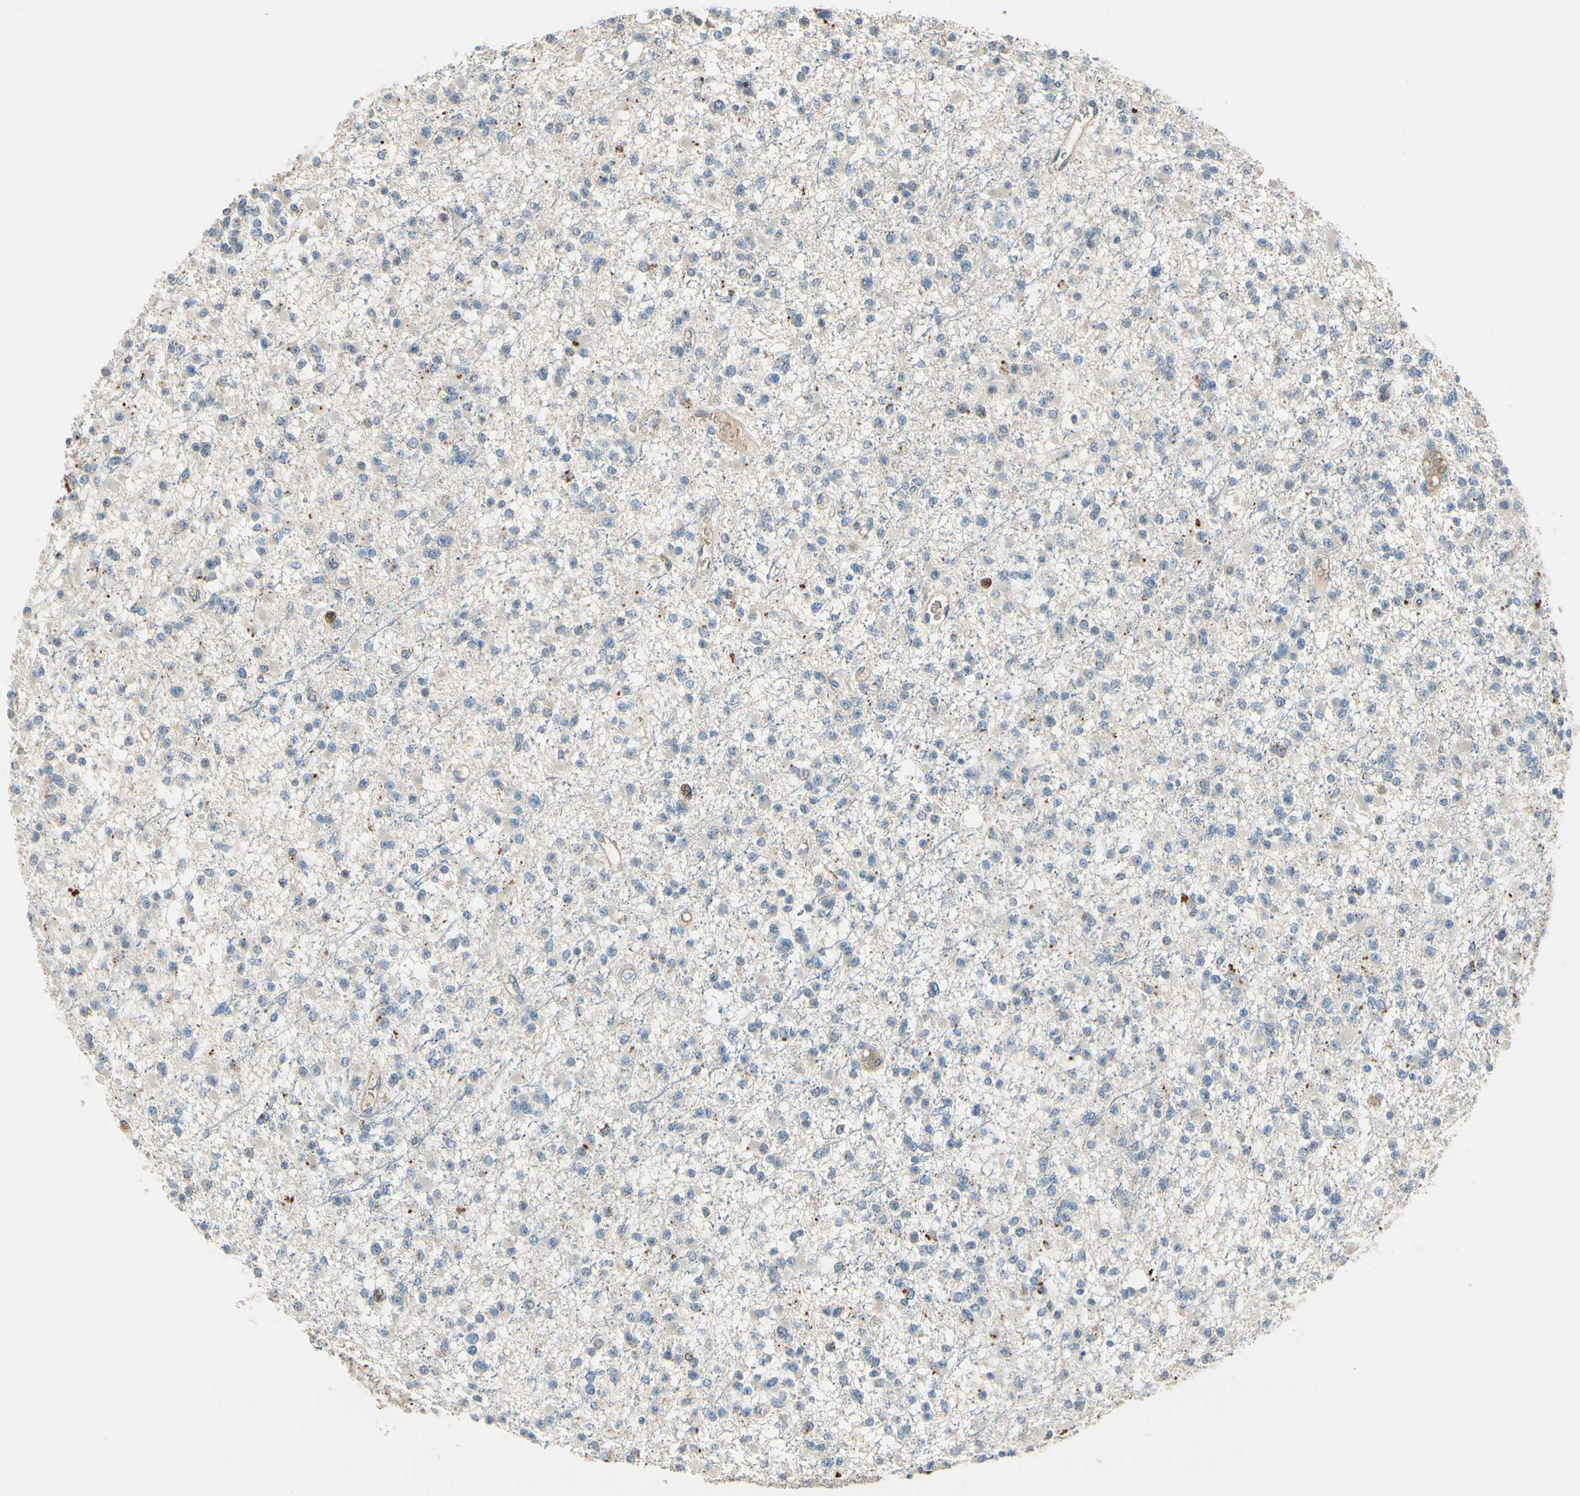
{"staining": {"intensity": "negative", "quantity": "none", "location": "none"}, "tissue": "glioma", "cell_type": "Tumor cells", "image_type": "cancer", "snomed": [{"axis": "morphology", "description": "Glioma, malignant, Low grade"}, {"axis": "topography", "description": "Brain"}], "caption": "IHC of human glioma demonstrates no positivity in tumor cells.", "gene": "ZKSCAN4", "patient": {"sex": "female", "age": 22}}